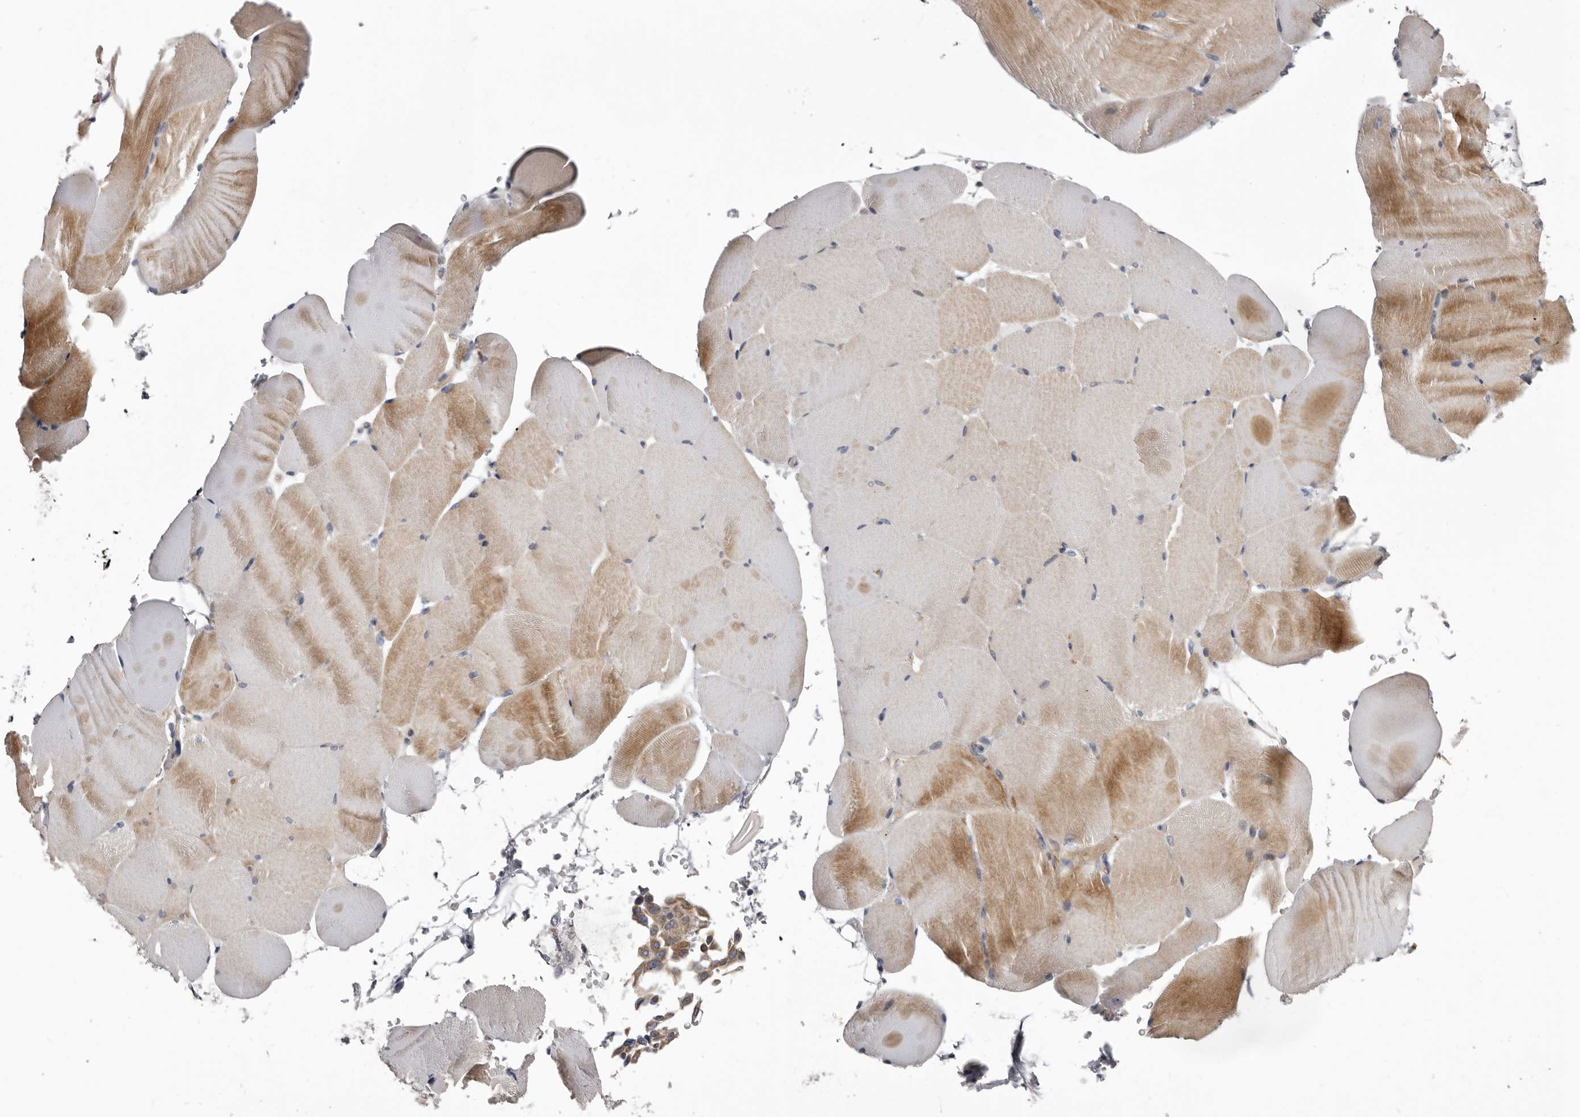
{"staining": {"intensity": "moderate", "quantity": "<25%", "location": "cytoplasmic/membranous"}, "tissue": "skeletal muscle", "cell_type": "Myocytes", "image_type": "normal", "snomed": [{"axis": "morphology", "description": "Normal tissue, NOS"}, {"axis": "topography", "description": "Skeletal muscle"}, {"axis": "topography", "description": "Parathyroid gland"}], "caption": "Immunohistochemistry of benign skeletal muscle reveals low levels of moderate cytoplasmic/membranous positivity in approximately <25% of myocytes. Using DAB (brown) and hematoxylin (blue) stains, captured at high magnification using brightfield microscopy.", "gene": "CDCA8", "patient": {"sex": "female", "age": 37}}